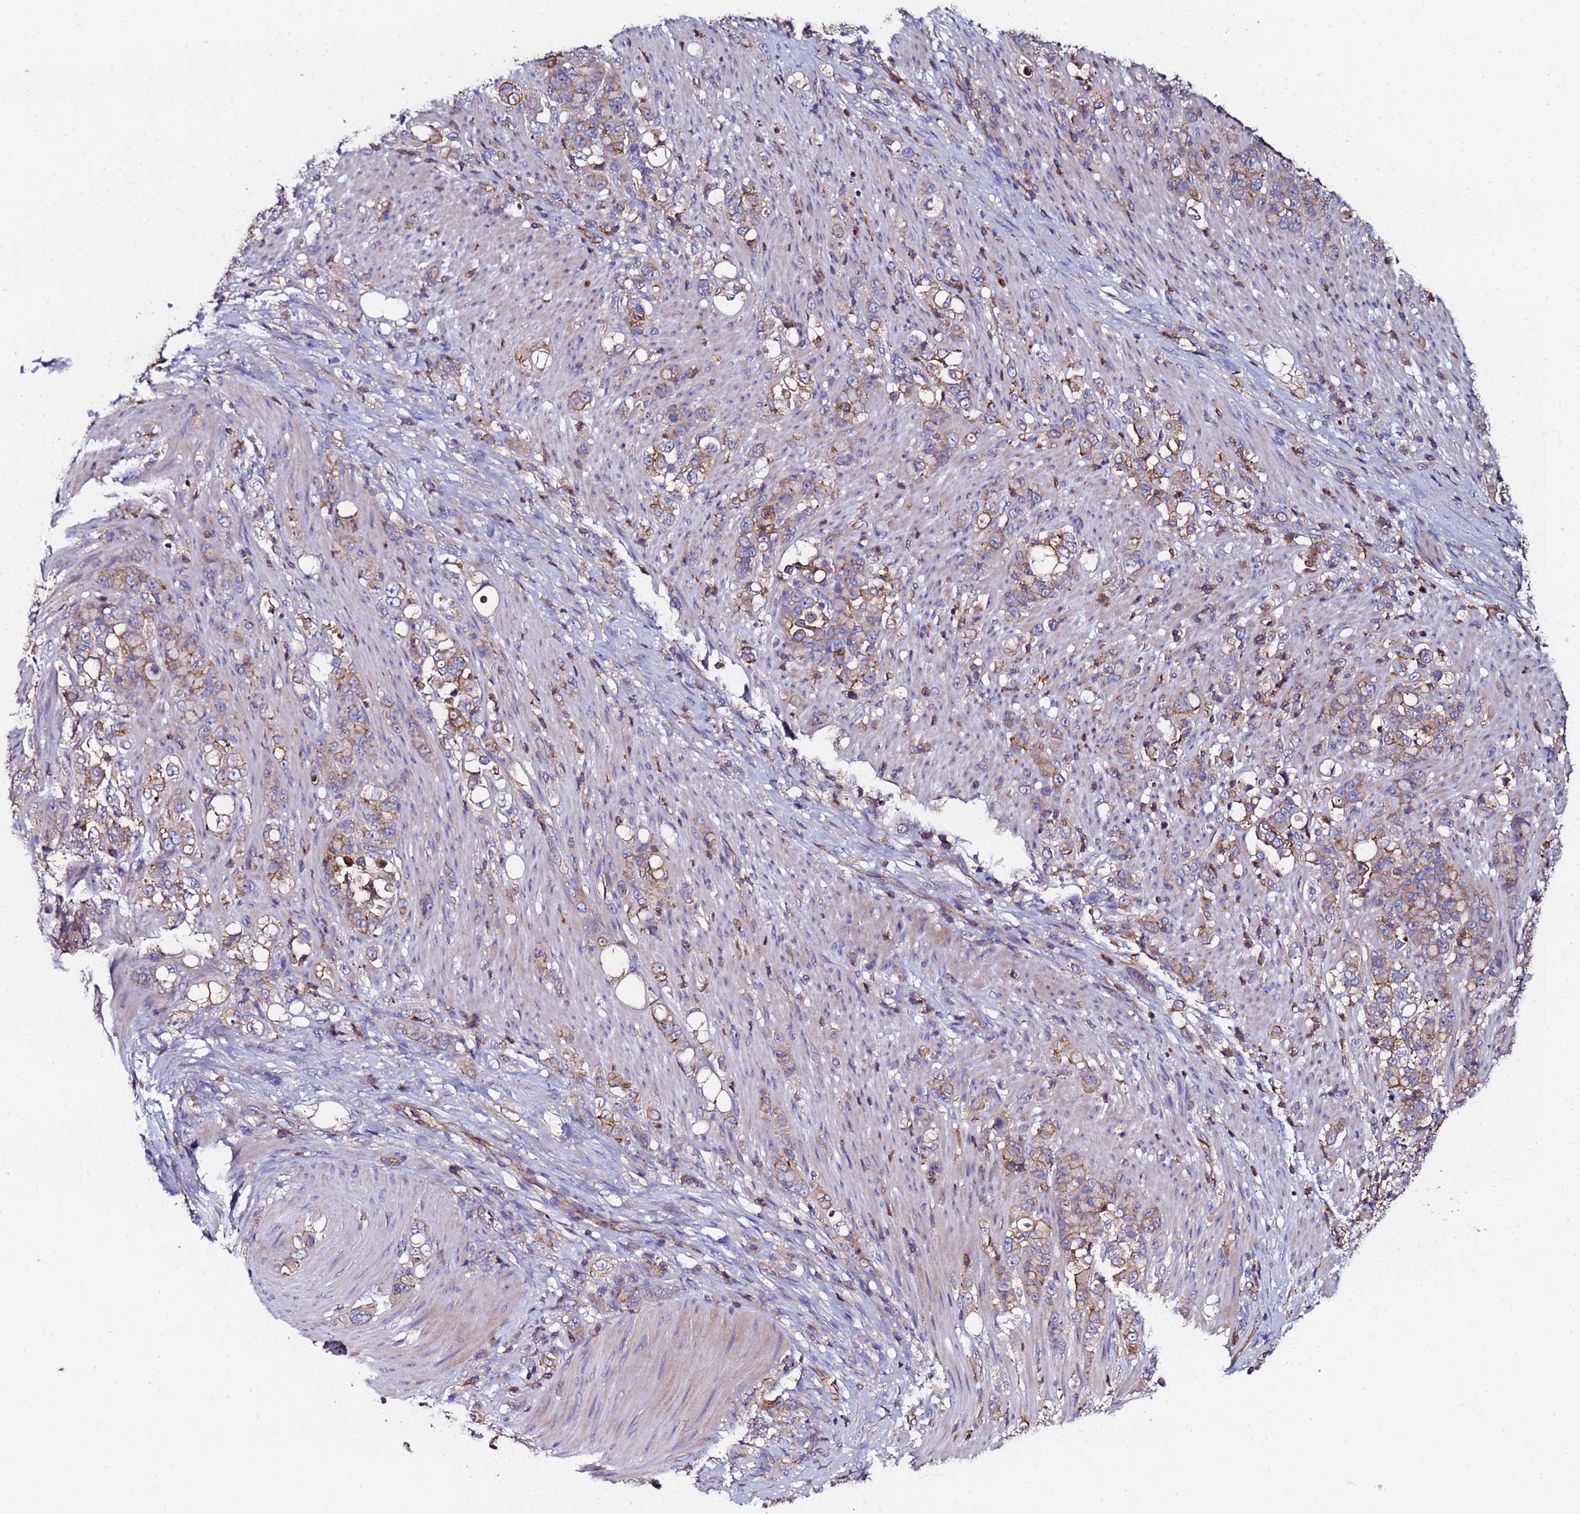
{"staining": {"intensity": "weak", "quantity": ">75%", "location": "cytoplasmic/membranous"}, "tissue": "stomach cancer", "cell_type": "Tumor cells", "image_type": "cancer", "snomed": [{"axis": "morphology", "description": "Normal tissue, NOS"}, {"axis": "morphology", "description": "Adenocarcinoma, NOS"}, {"axis": "topography", "description": "Stomach"}], "caption": "Stomach adenocarcinoma stained for a protein (brown) exhibits weak cytoplasmic/membranous positive staining in about >75% of tumor cells.", "gene": "POTEE", "patient": {"sex": "female", "age": 79}}